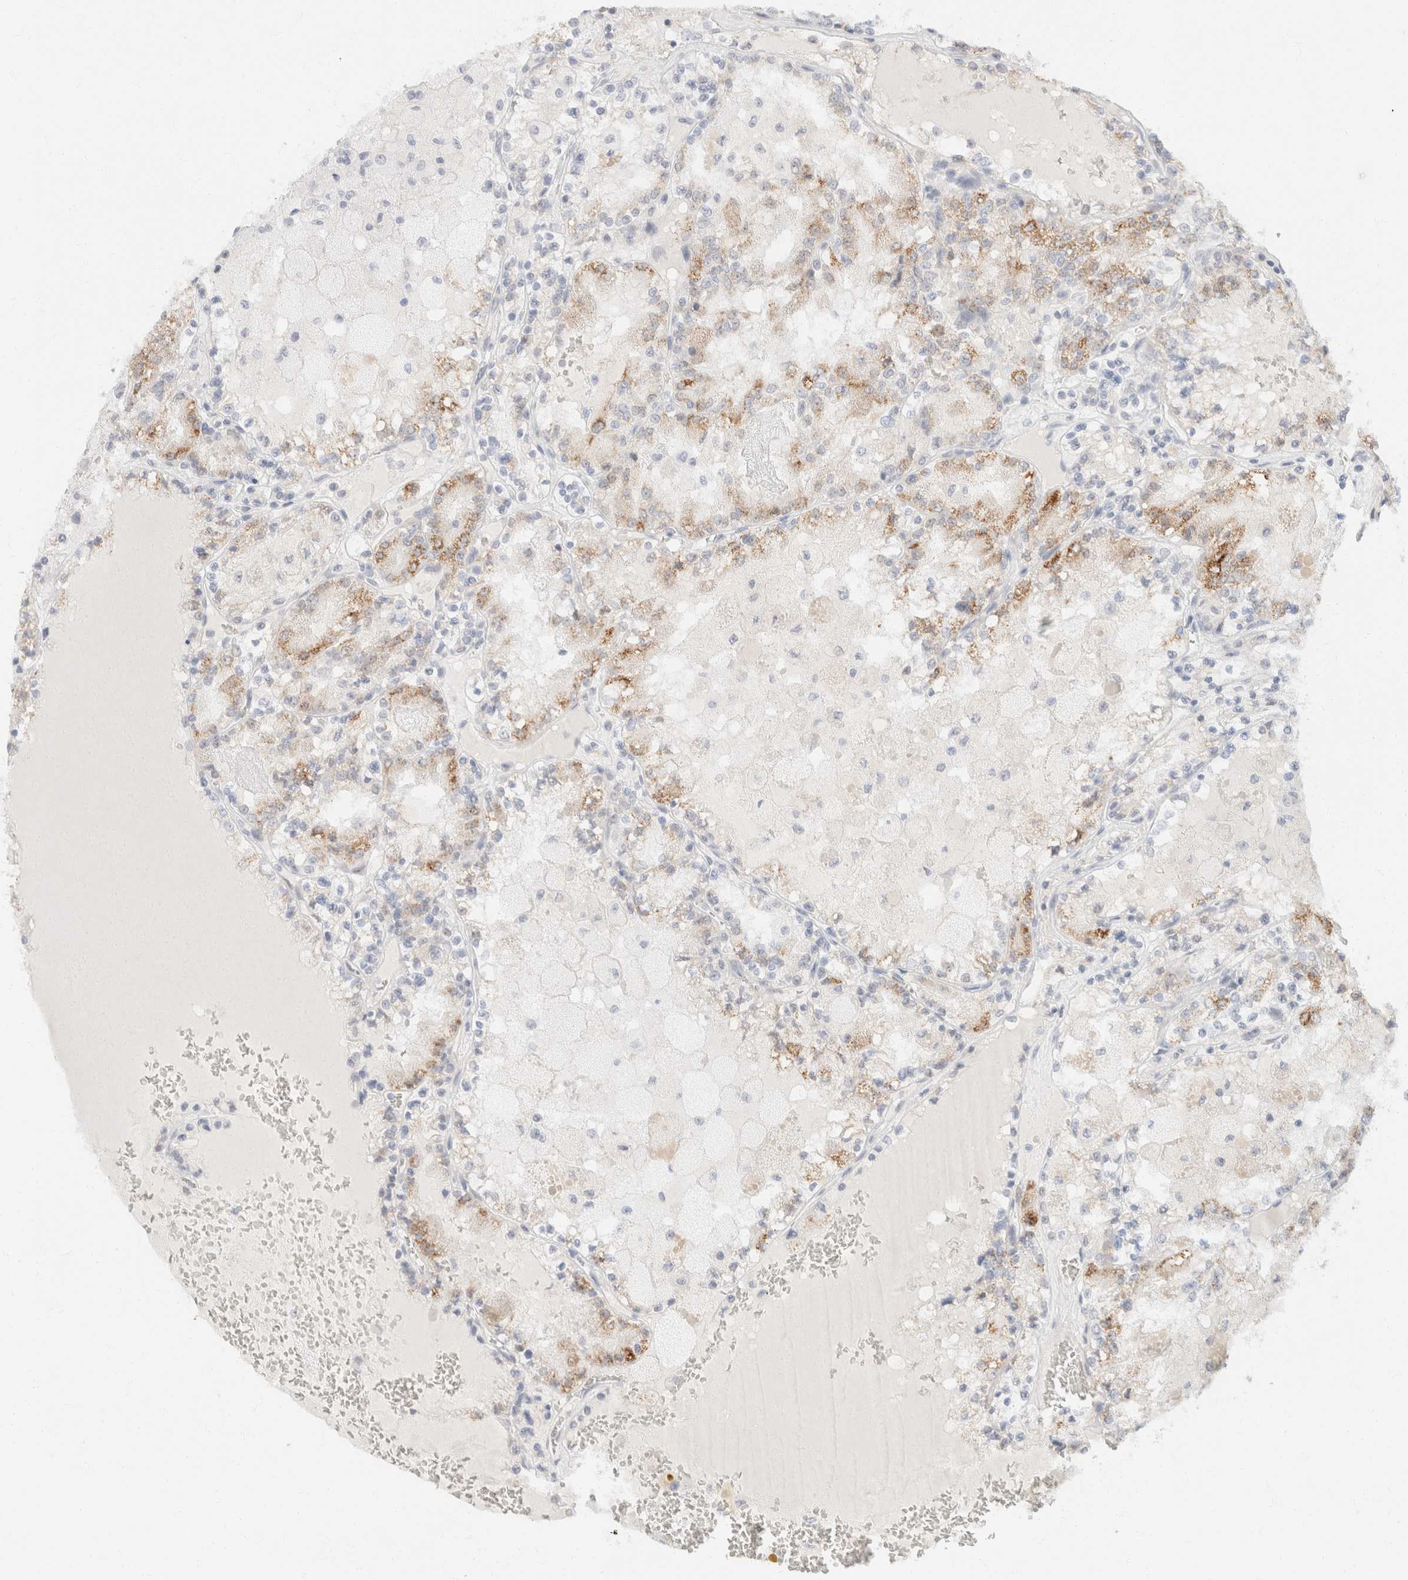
{"staining": {"intensity": "moderate", "quantity": ">75%", "location": "cytoplasmic/membranous"}, "tissue": "renal cancer", "cell_type": "Tumor cells", "image_type": "cancer", "snomed": [{"axis": "morphology", "description": "Adenocarcinoma, NOS"}, {"axis": "topography", "description": "Kidney"}], "caption": "Immunohistochemical staining of human adenocarcinoma (renal) reveals medium levels of moderate cytoplasmic/membranous protein staining in approximately >75% of tumor cells.", "gene": "KRT20", "patient": {"sex": "female", "age": 56}}